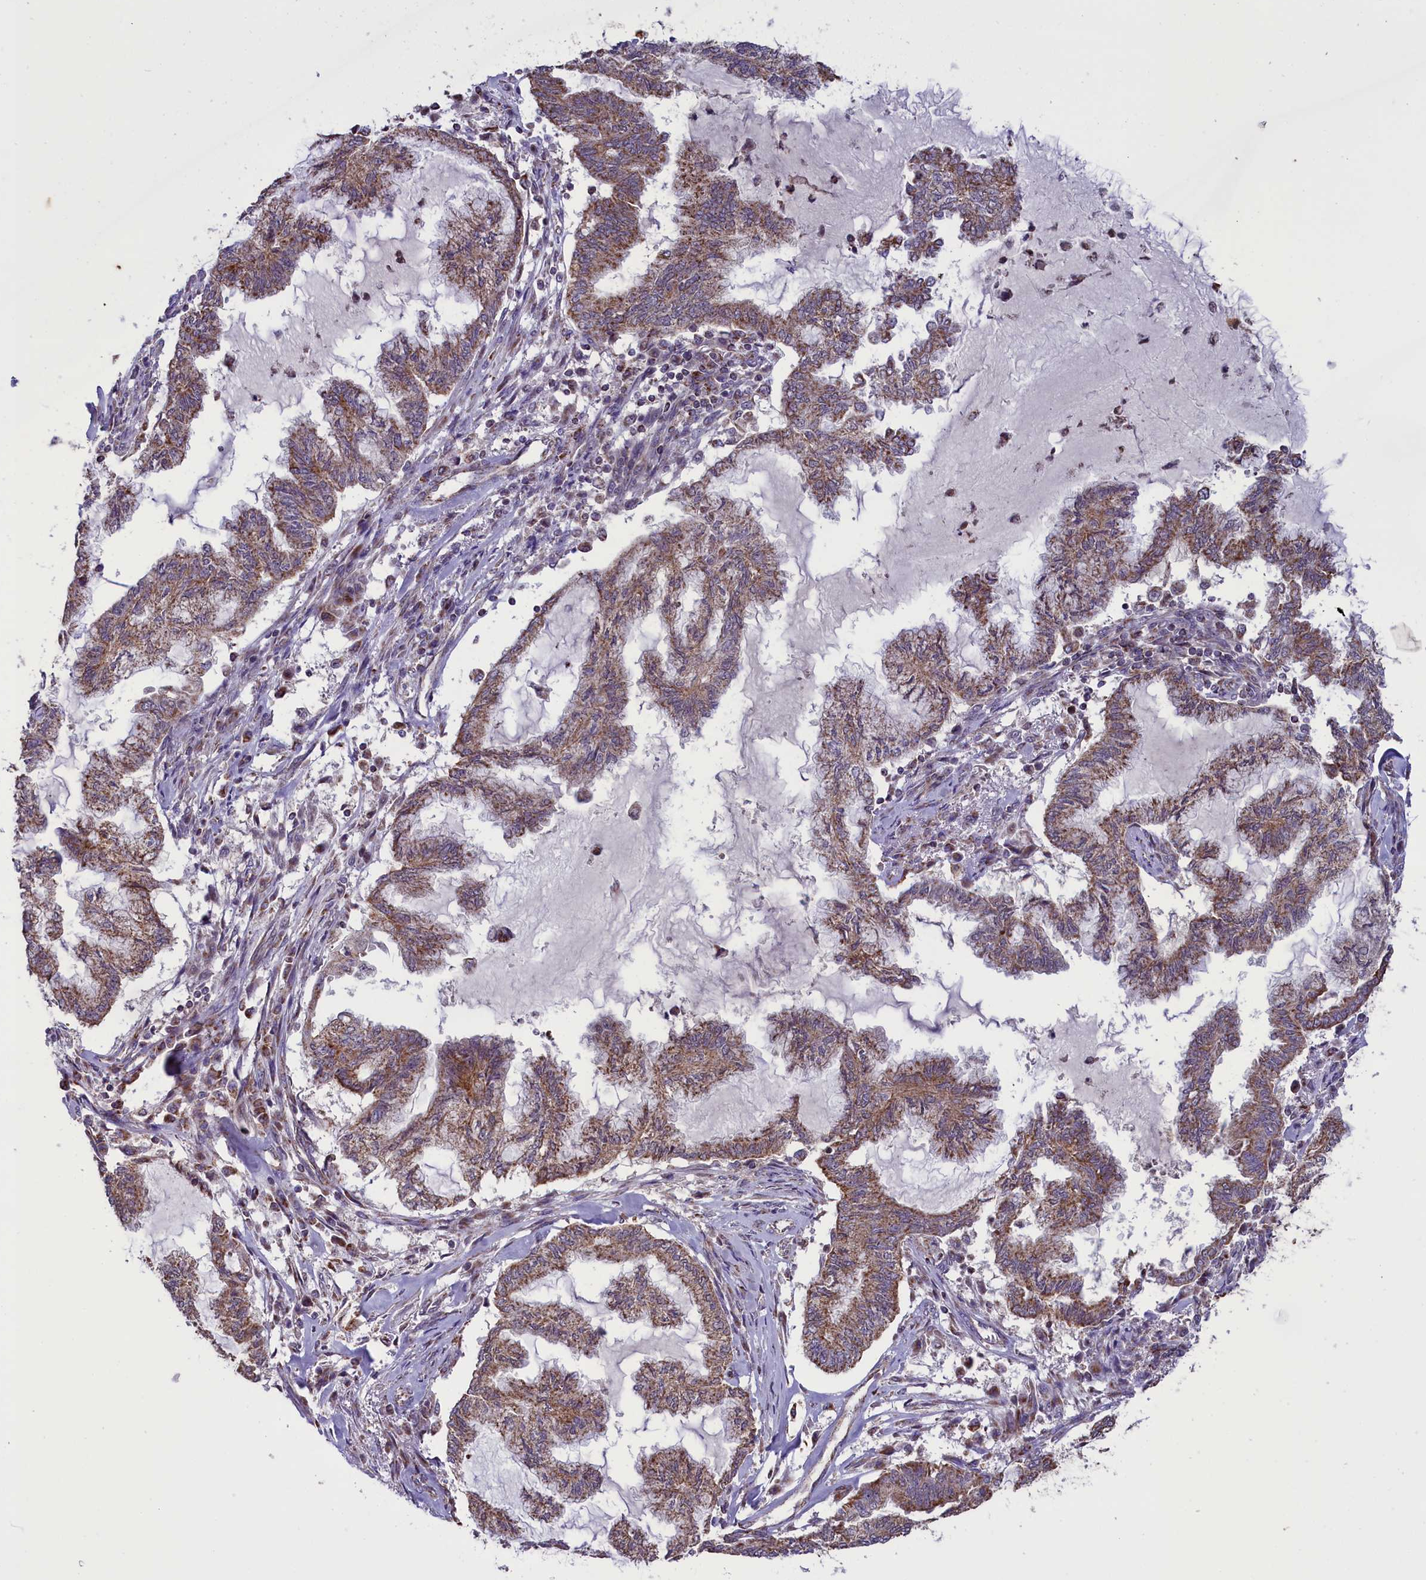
{"staining": {"intensity": "moderate", "quantity": ">75%", "location": "cytoplasmic/membranous"}, "tissue": "endometrial cancer", "cell_type": "Tumor cells", "image_type": "cancer", "snomed": [{"axis": "morphology", "description": "Adenocarcinoma, NOS"}, {"axis": "topography", "description": "Endometrium"}], "caption": "High-magnification brightfield microscopy of endometrial cancer stained with DAB (brown) and counterstained with hematoxylin (blue). tumor cells exhibit moderate cytoplasmic/membranous expression is identified in approximately>75% of cells.", "gene": "GLRX5", "patient": {"sex": "female", "age": 86}}